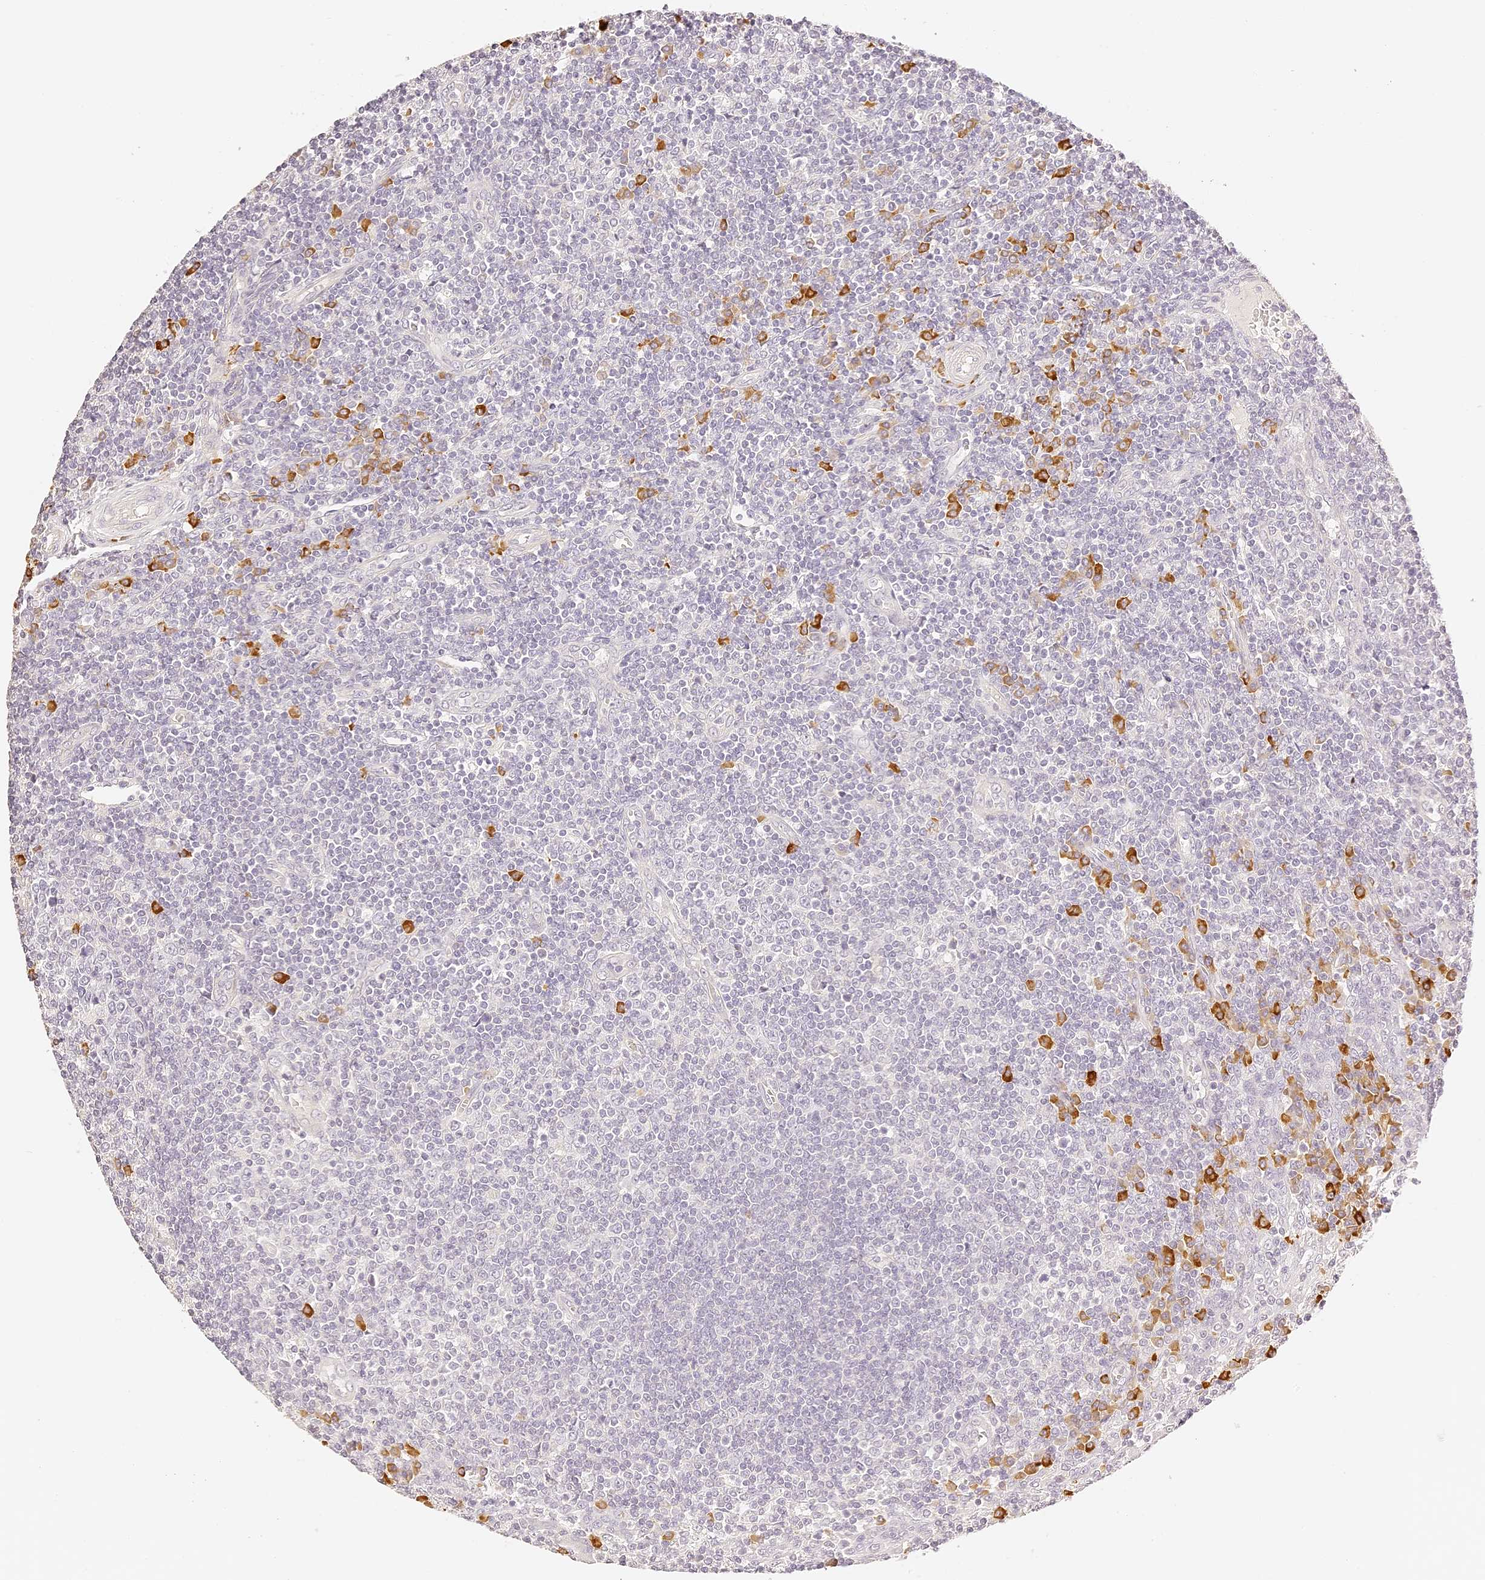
{"staining": {"intensity": "moderate", "quantity": "<25%", "location": "cytoplasmic/membranous"}, "tissue": "tonsil", "cell_type": "Germinal center cells", "image_type": "normal", "snomed": [{"axis": "morphology", "description": "Normal tissue, NOS"}, {"axis": "topography", "description": "Tonsil"}], "caption": "Tonsil stained for a protein demonstrates moderate cytoplasmic/membranous positivity in germinal center cells.", "gene": "TRIM45", "patient": {"sex": "female", "age": 19}}